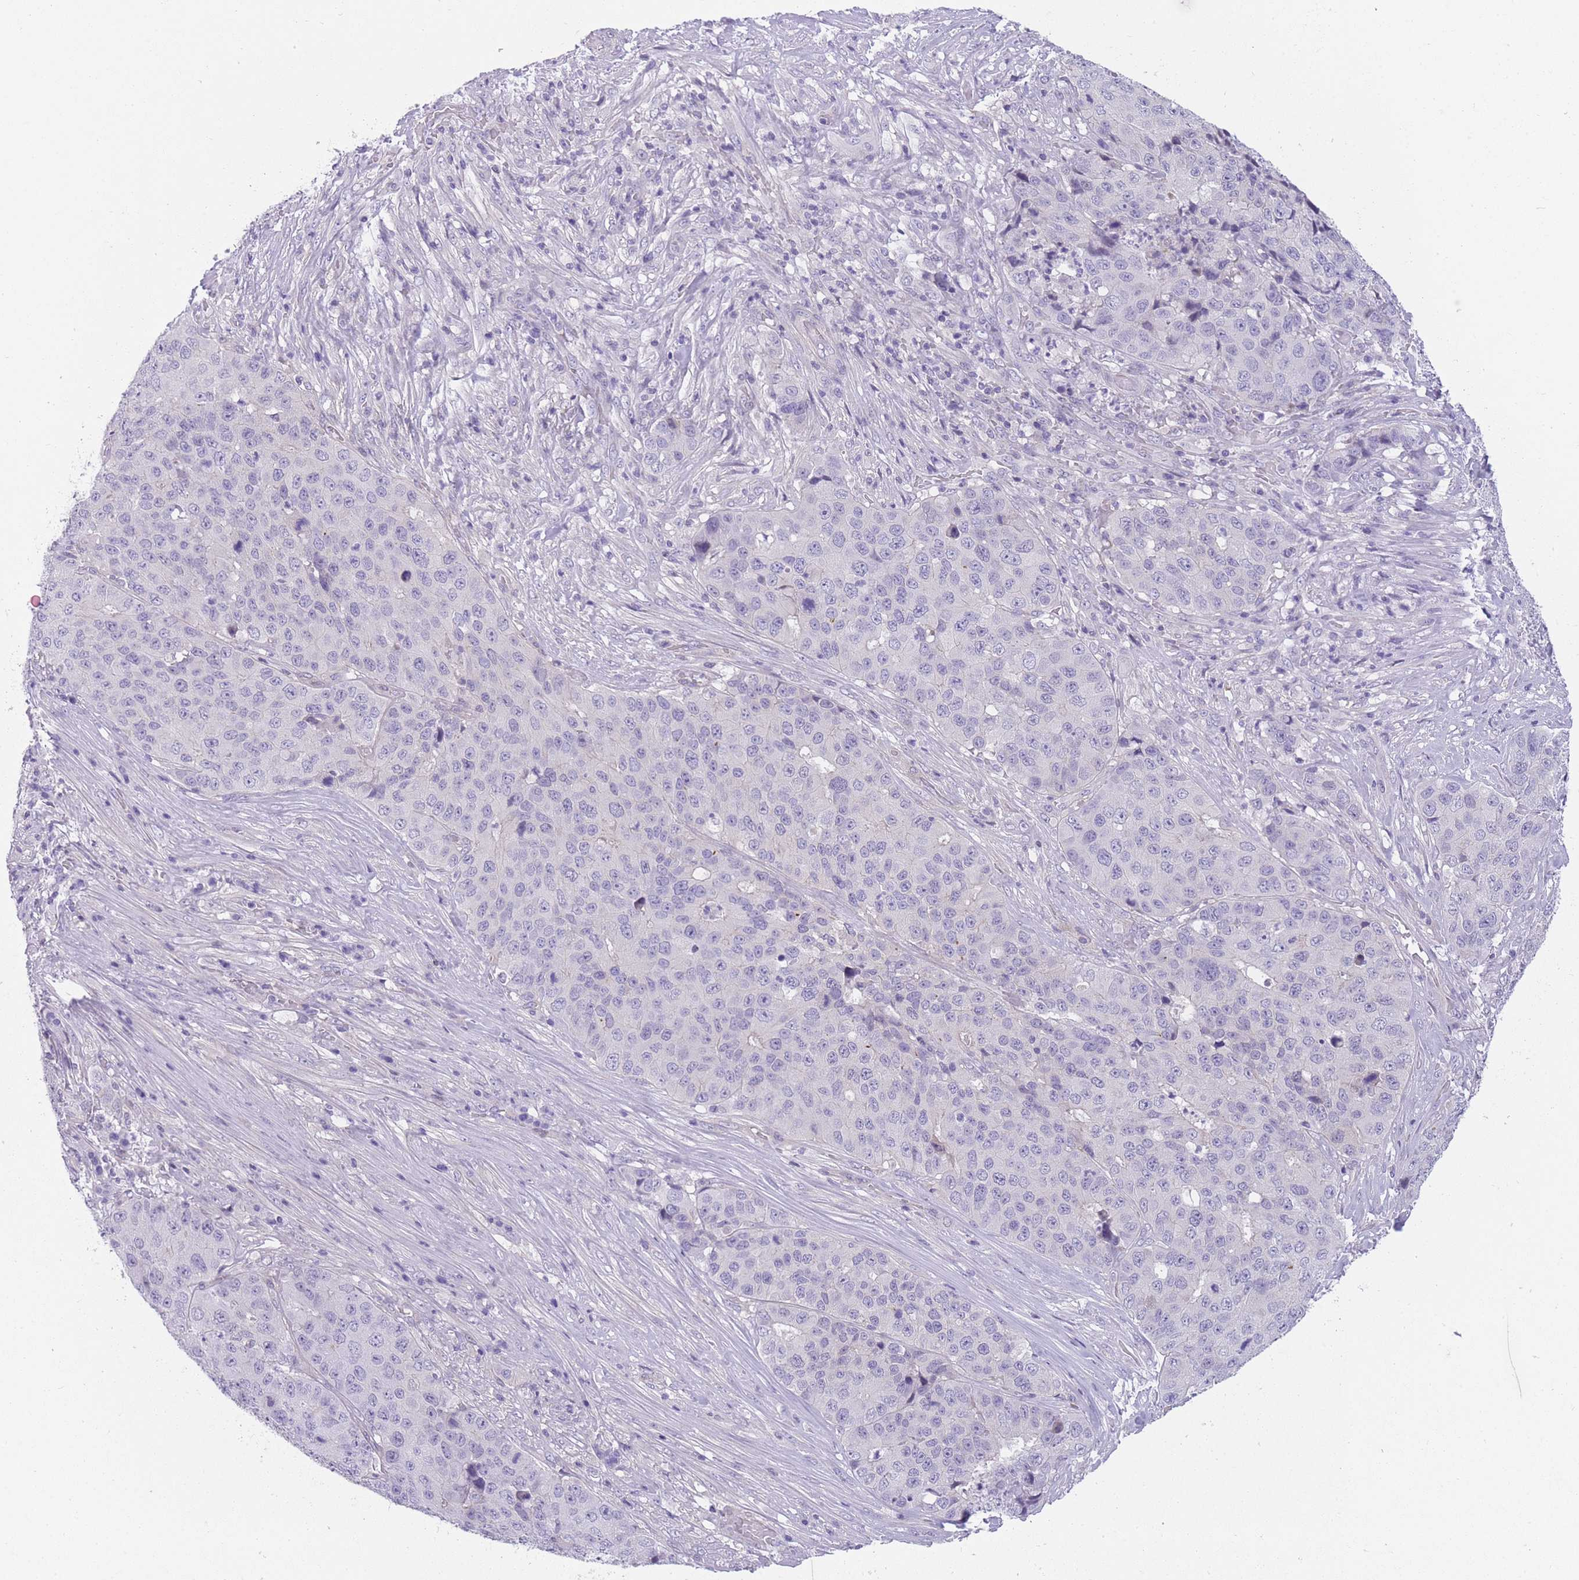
{"staining": {"intensity": "negative", "quantity": "none", "location": "none"}, "tissue": "stomach cancer", "cell_type": "Tumor cells", "image_type": "cancer", "snomed": [{"axis": "morphology", "description": "Adenocarcinoma, NOS"}, {"axis": "topography", "description": "Stomach"}], "caption": "High magnification brightfield microscopy of stomach adenocarcinoma stained with DAB (brown) and counterstained with hematoxylin (blue): tumor cells show no significant staining.", "gene": "OR11H12", "patient": {"sex": "male", "age": 71}}